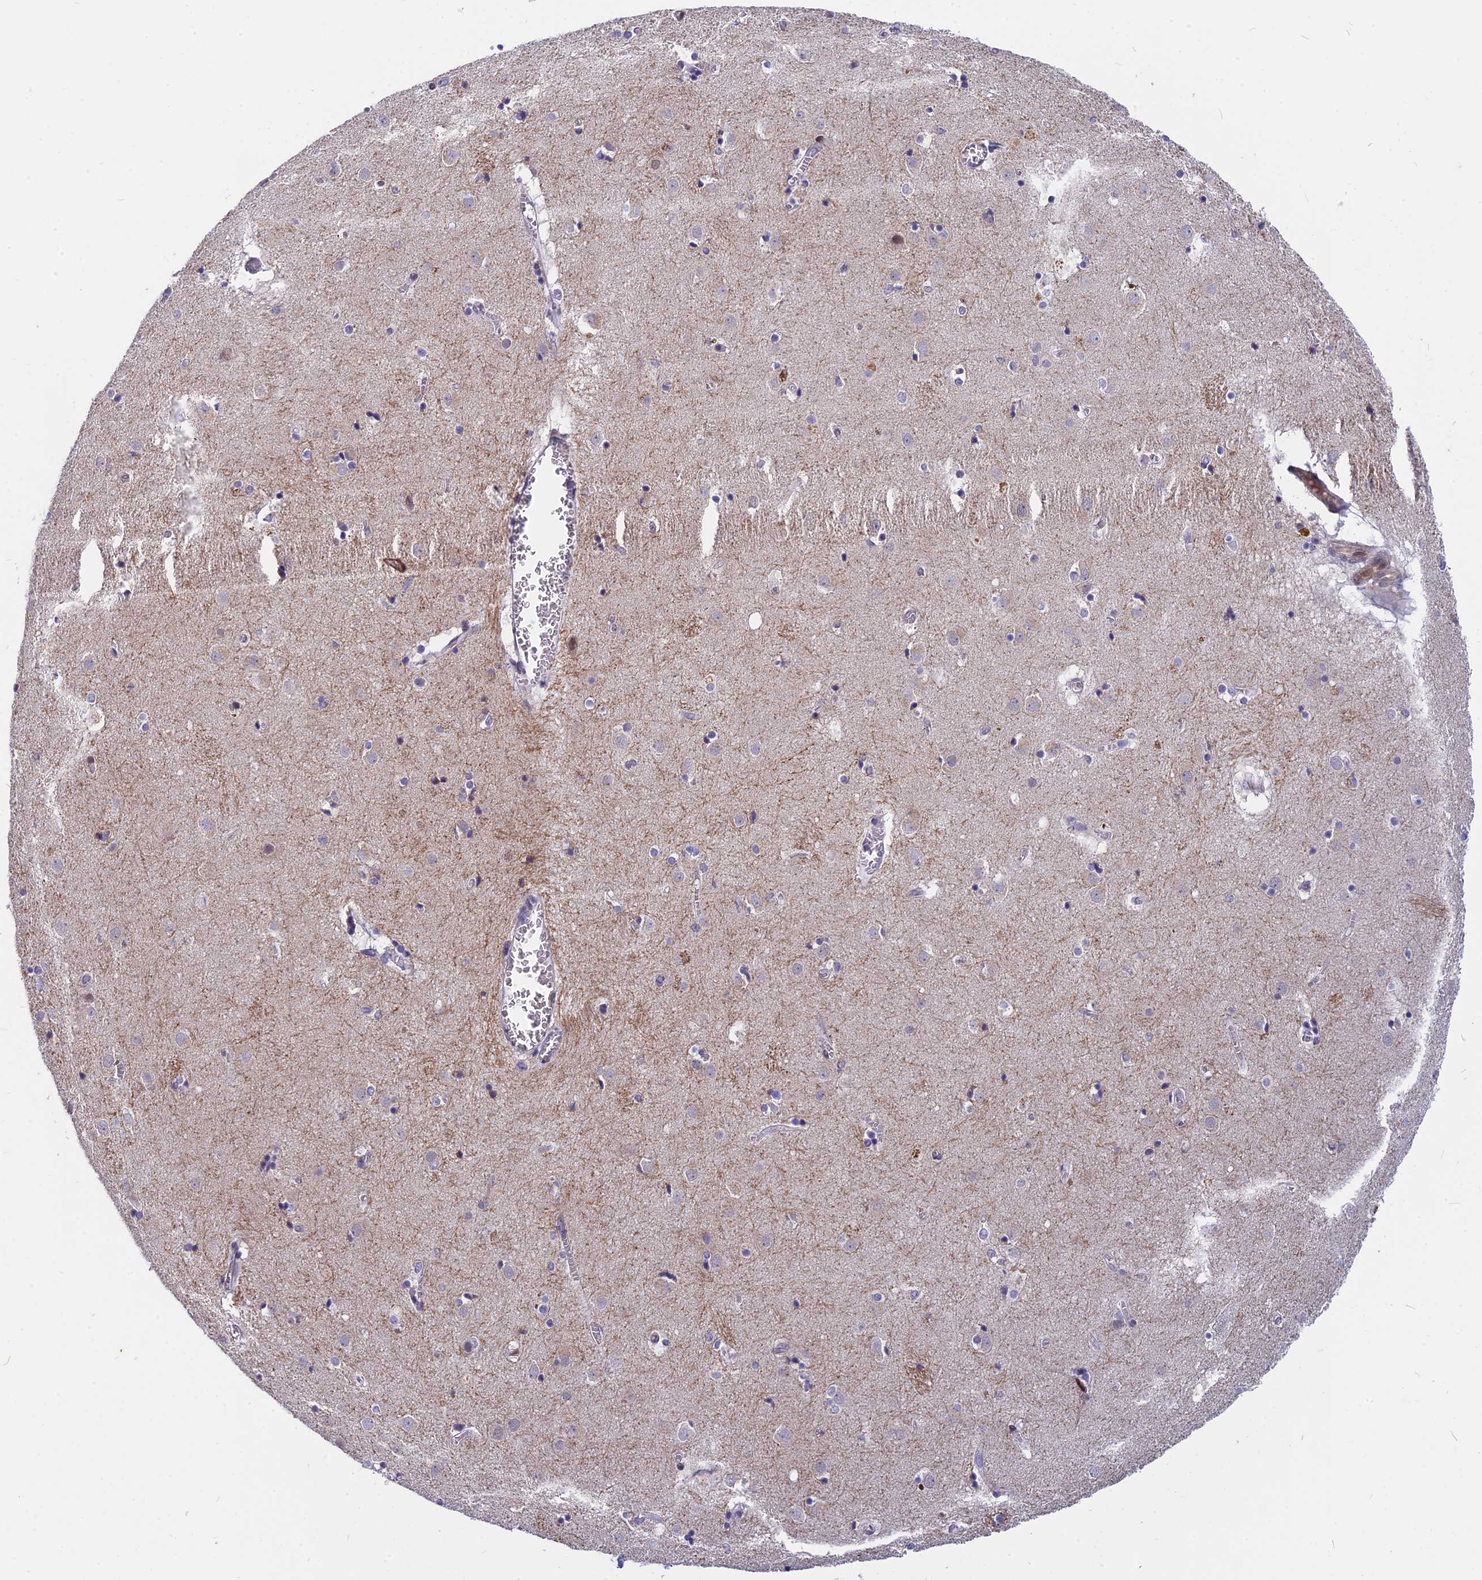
{"staining": {"intensity": "negative", "quantity": "none", "location": "none"}, "tissue": "caudate", "cell_type": "Glial cells", "image_type": "normal", "snomed": [{"axis": "morphology", "description": "Normal tissue, NOS"}, {"axis": "topography", "description": "Lateral ventricle wall"}], "caption": "A high-resolution photomicrograph shows immunohistochemistry (IHC) staining of unremarkable caudate, which exhibits no significant positivity in glial cells. The staining is performed using DAB brown chromogen with nuclei counter-stained in using hematoxylin.", "gene": "ANKRD34B", "patient": {"sex": "male", "age": 70}}